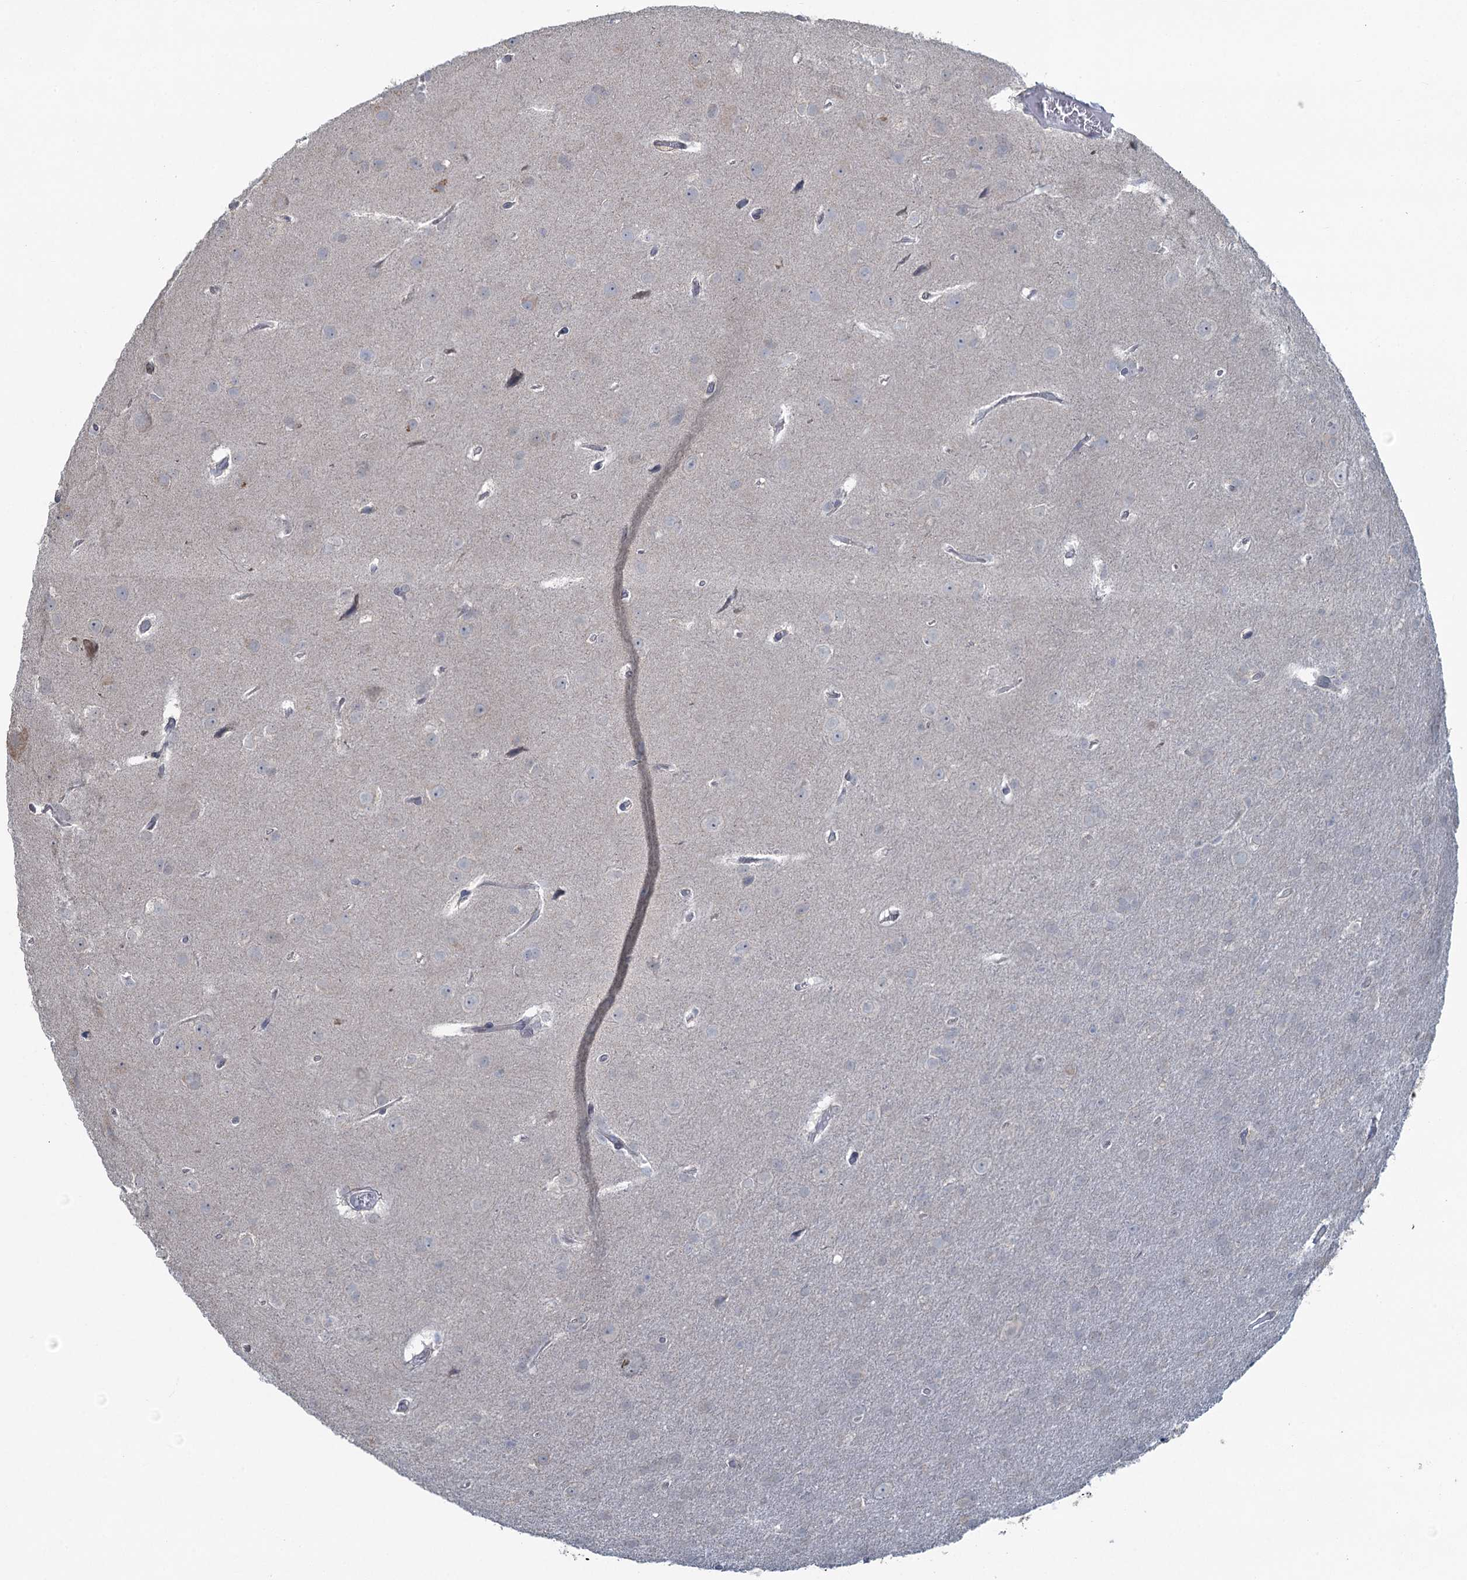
{"staining": {"intensity": "negative", "quantity": "none", "location": "none"}, "tissue": "glioma", "cell_type": "Tumor cells", "image_type": "cancer", "snomed": [{"axis": "morphology", "description": "Glioma, malignant, Low grade"}, {"axis": "topography", "description": "Brain"}], "caption": "Histopathology image shows no significant protein expression in tumor cells of malignant glioma (low-grade).", "gene": "TEX35", "patient": {"sex": "female", "age": 32}}